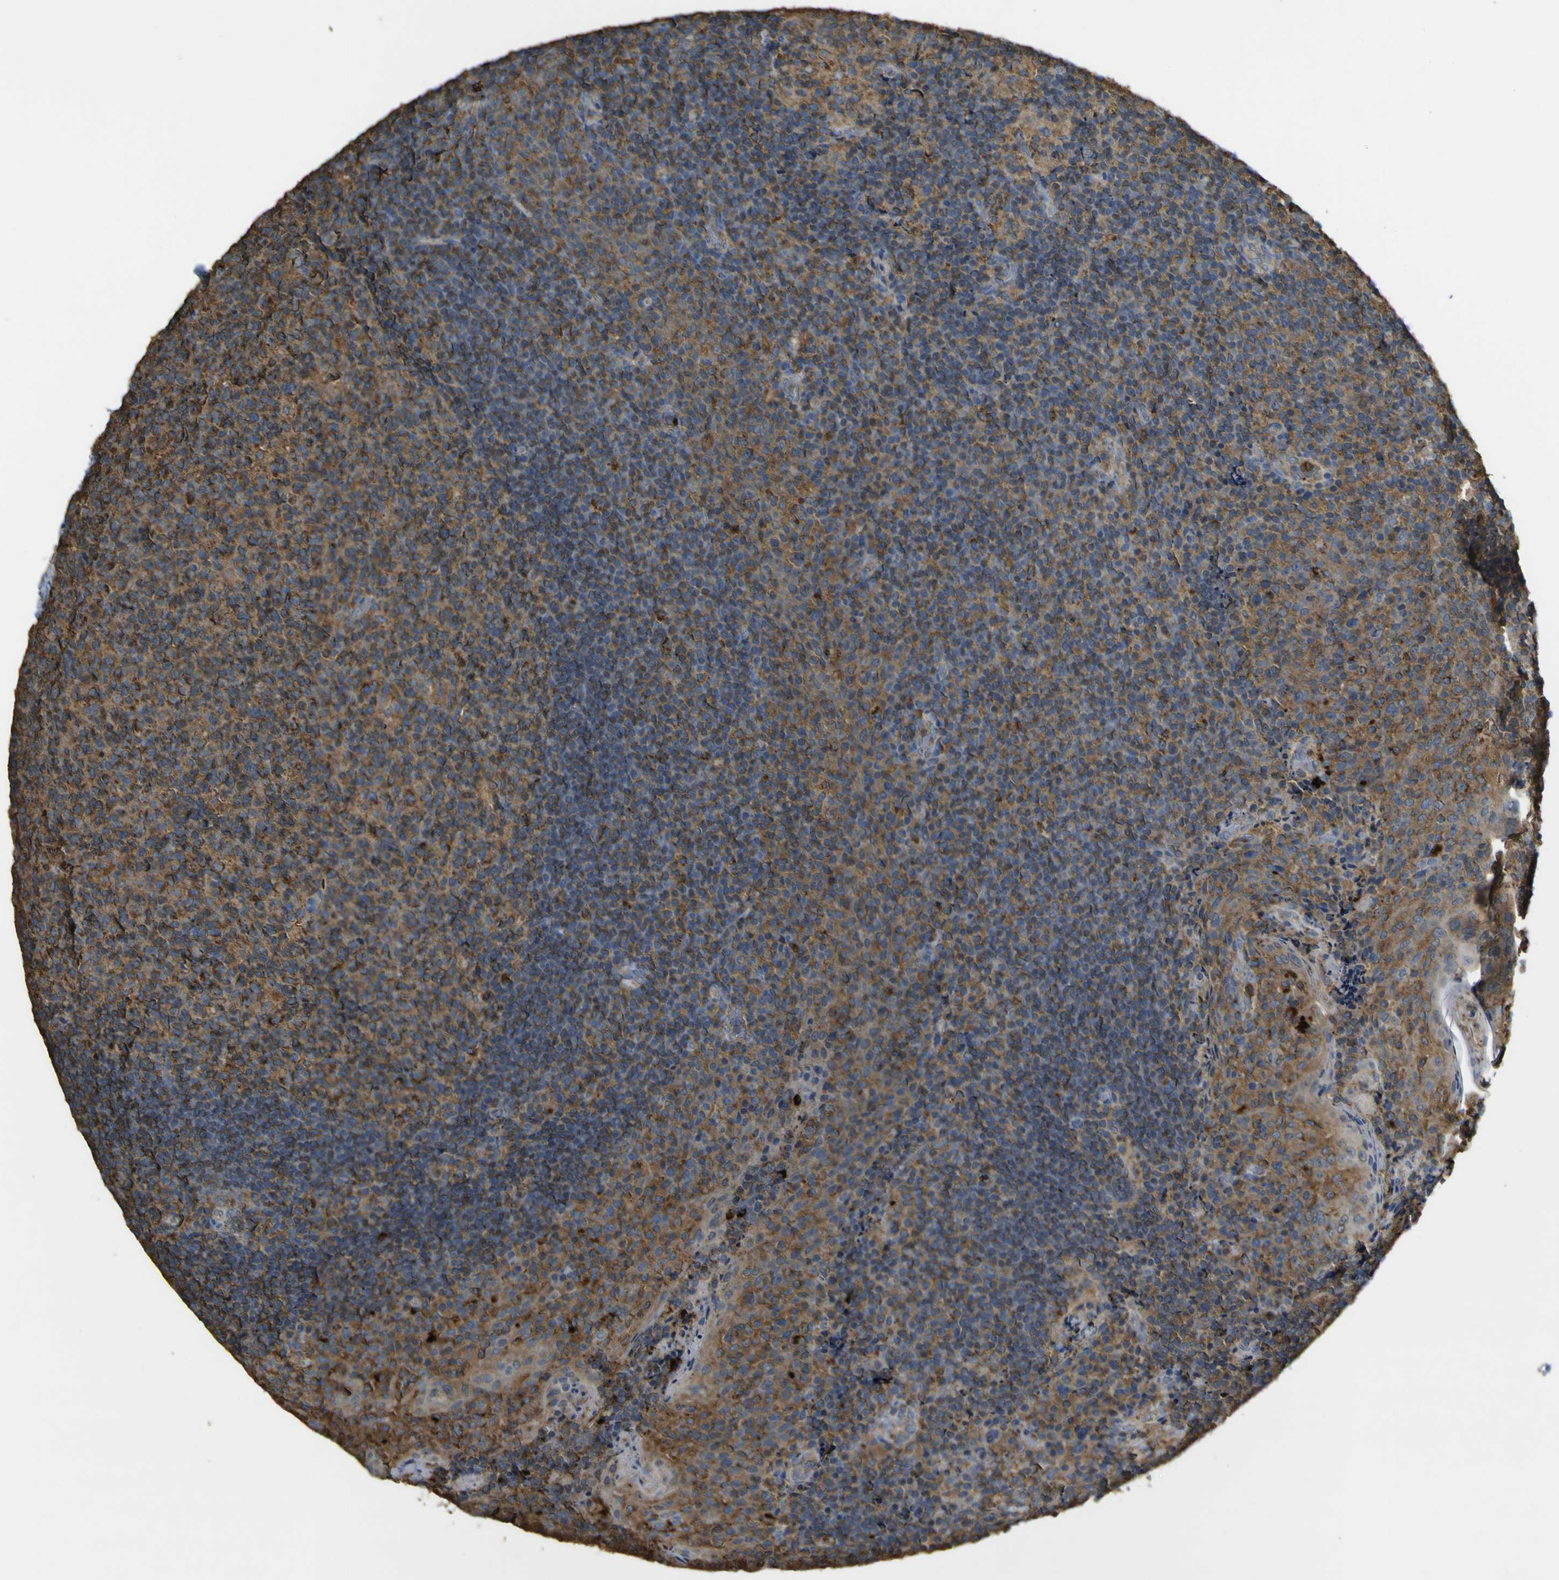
{"staining": {"intensity": "moderate", "quantity": ">75%", "location": "cytoplasmic/membranous"}, "tissue": "tonsil", "cell_type": "Germinal center cells", "image_type": "normal", "snomed": [{"axis": "morphology", "description": "Normal tissue, NOS"}, {"axis": "topography", "description": "Tonsil"}], "caption": "Moderate cytoplasmic/membranous positivity for a protein is appreciated in about >75% of germinal center cells of normal tonsil using IHC.", "gene": "ACSL3", "patient": {"sex": "male", "age": 17}}